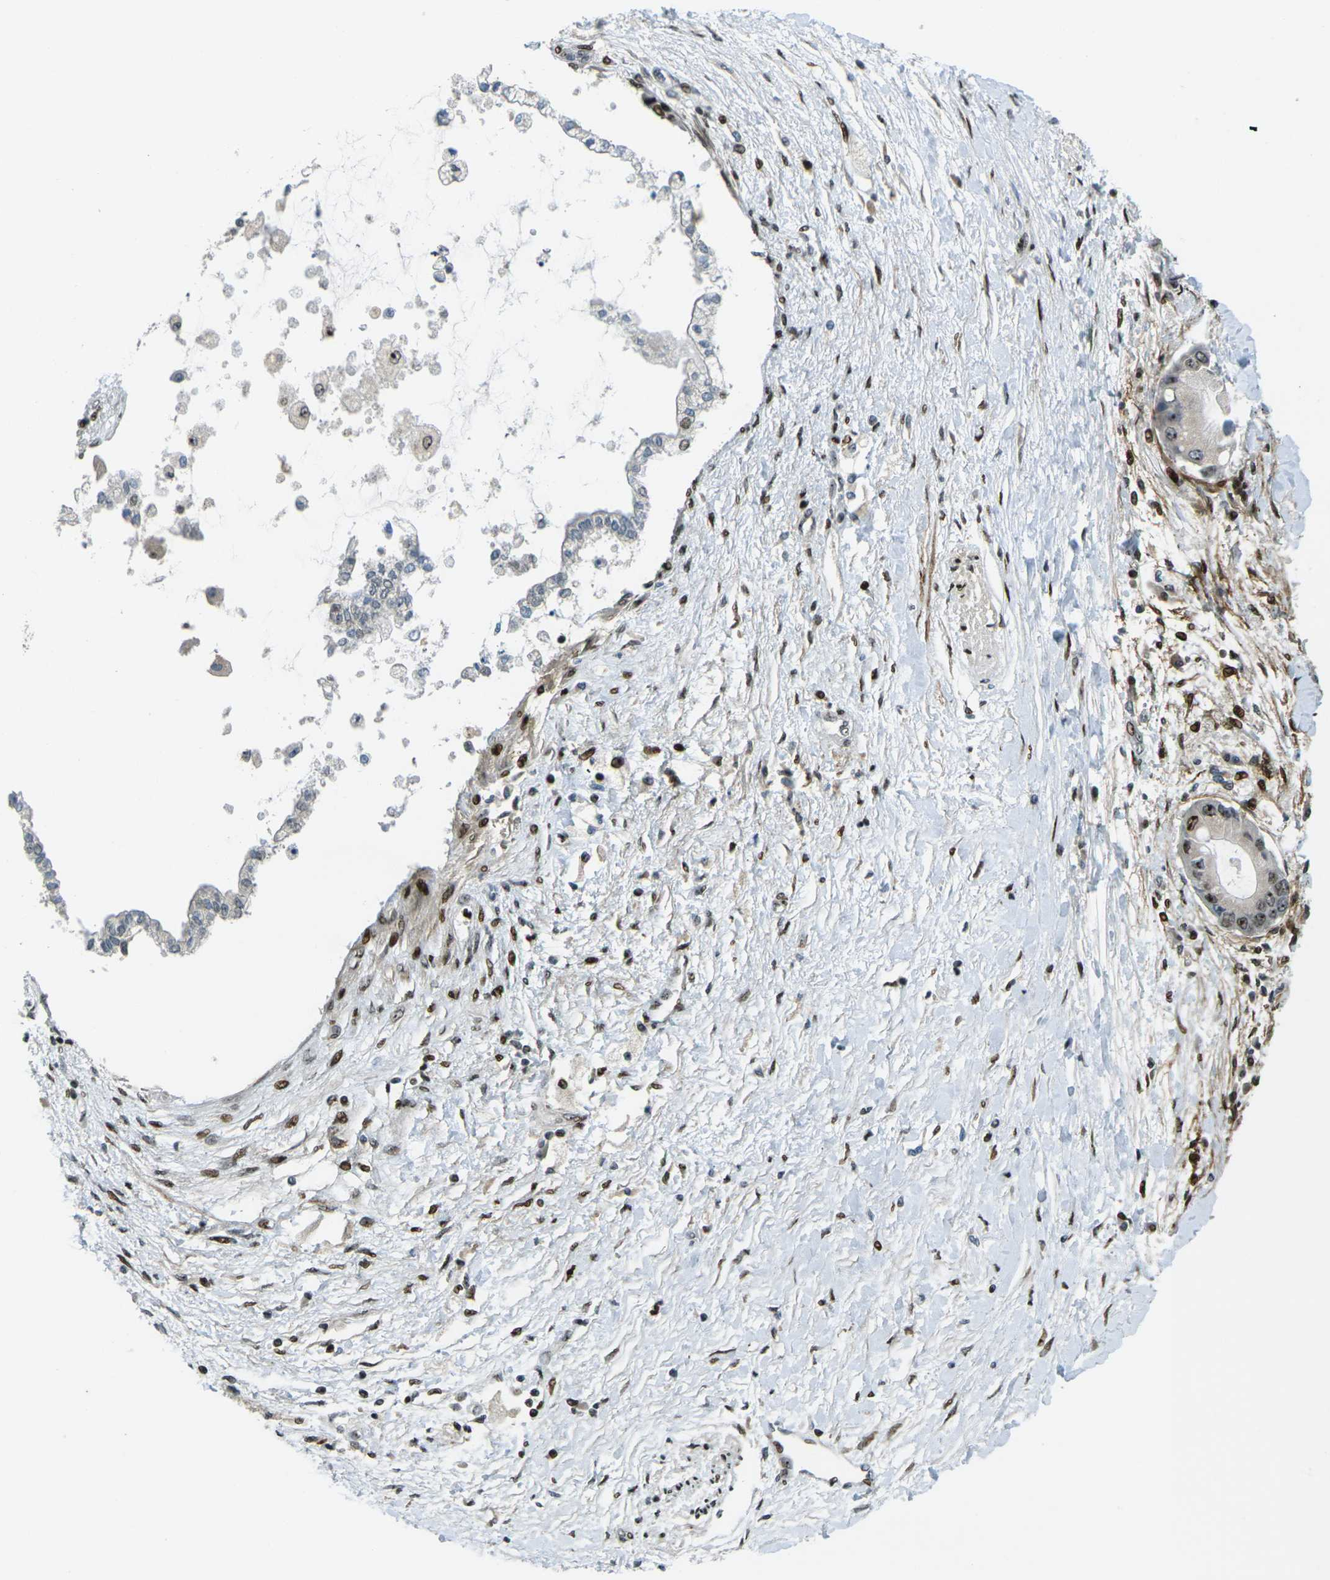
{"staining": {"intensity": "moderate", "quantity": "<25%", "location": "nuclear"}, "tissue": "liver cancer", "cell_type": "Tumor cells", "image_type": "cancer", "snomed": [{"axis": "morphology", "description": "Cholangiocarcinoma"}, {"axis": "topography", "description": "Liver"}], "caption": "There is low levels of moderate nuclear staining in tumor cells of liver cholangiocarcinoma, as demonstrated by immunohistochemical staining (brown color).", "gene": "UBE2C", "patient": {"sex": "male", "age": 50}}